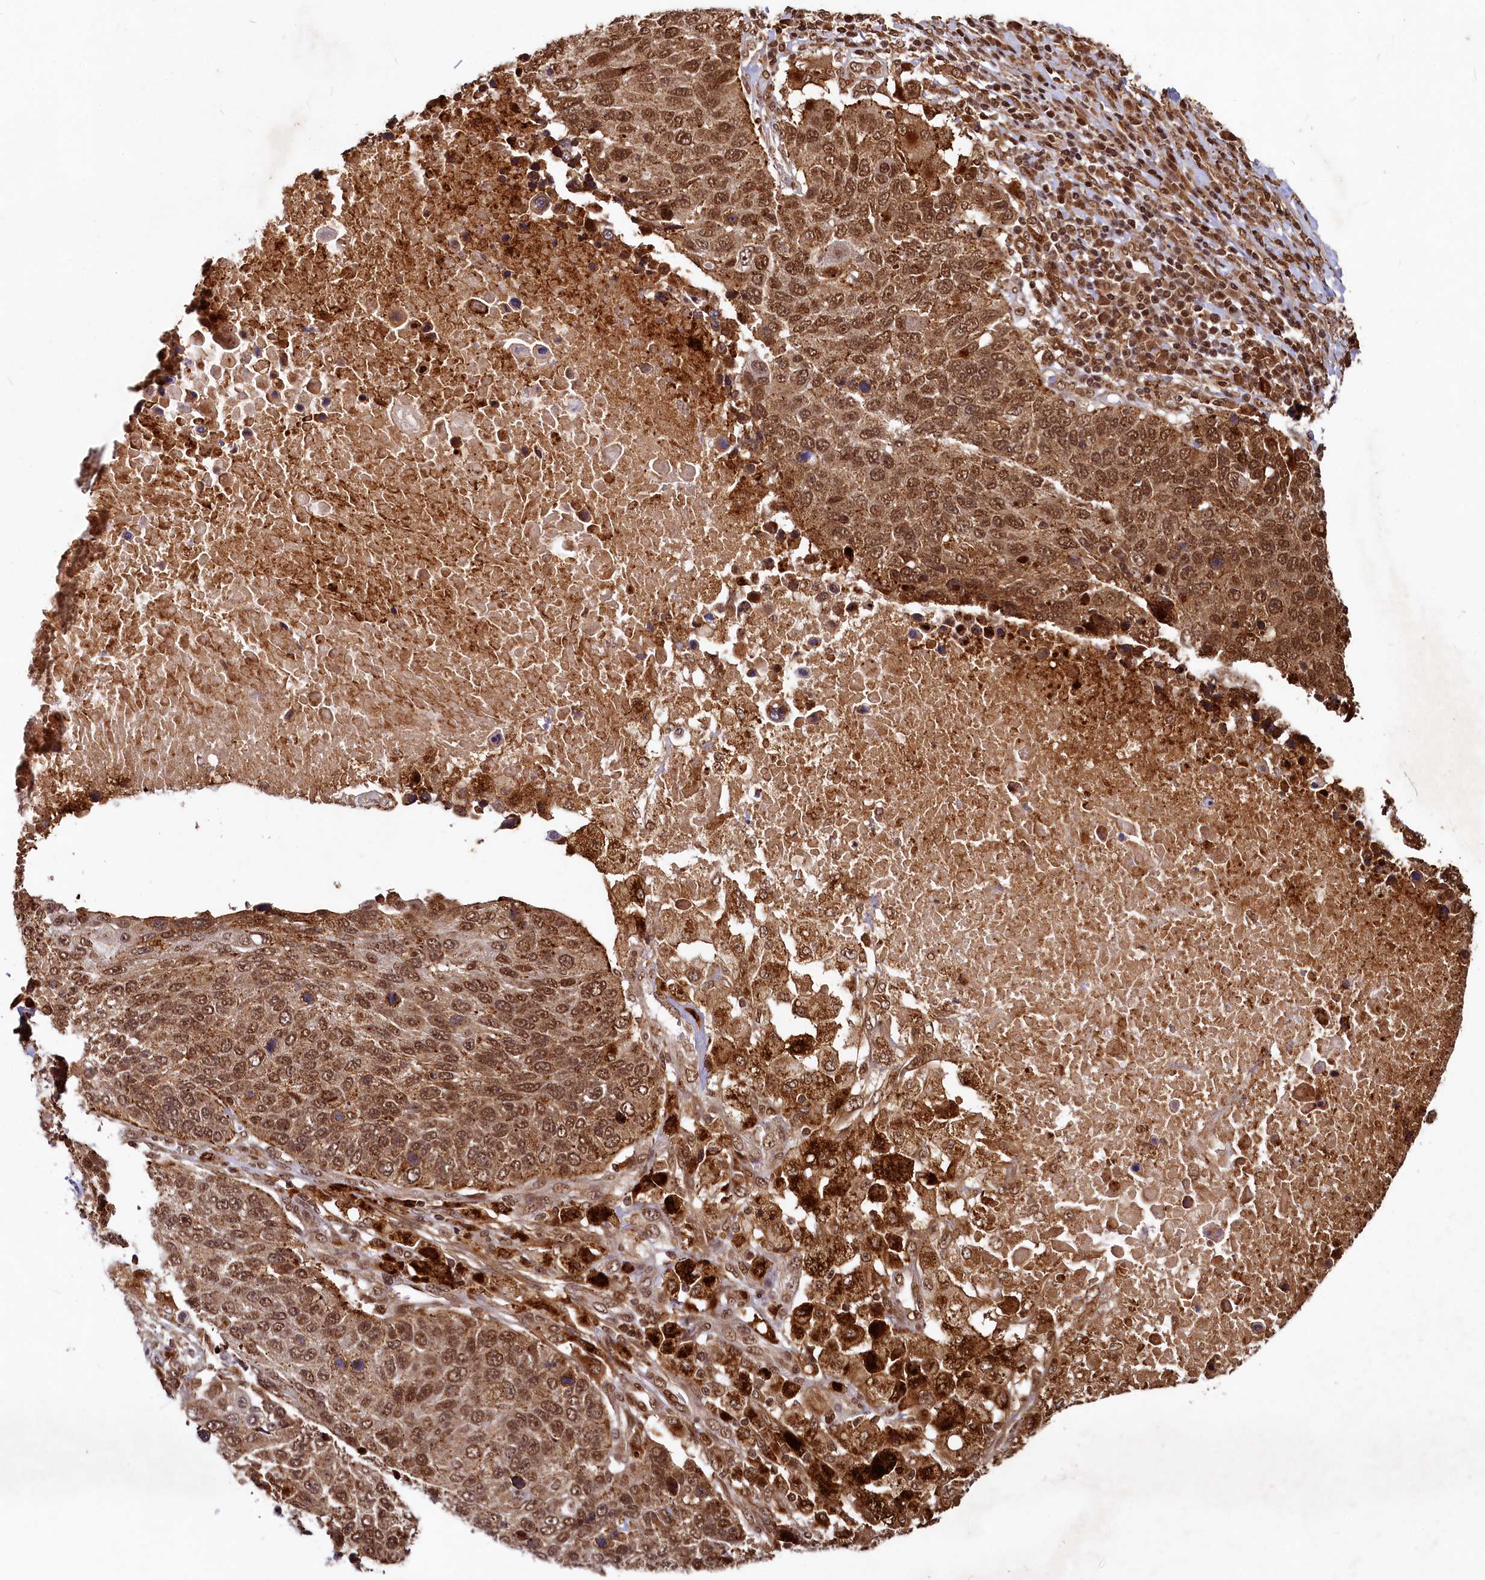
{"staining": {"intensity": "moderate", "quantity": ">75%", "location": "cytoplasmic/membranous,nuclear"}, "tissue": "lung cancer", "cell_type": "Tumor cells", "image_type": "cancer", "snomed": [{"axis": "morphology", "description": "Normal tissue, NOS"}, {"axis": "morphology", "description": "Squamous cell carcinoma, NOS"}, {"axis": "topography", "description": "Lymph node"}, {"axis": "topography", "description": "Lung"}], "caption": "Immunohistochemistry (IHC) (DAB) staining of lung squamous cell carcinoma demonstrates moderate cytoplasmic/membranous and nuclear protein staining in about >75% of tumor cells.", "gene": "TRIM23", "patient": {"sex": "male", "age": 66}}